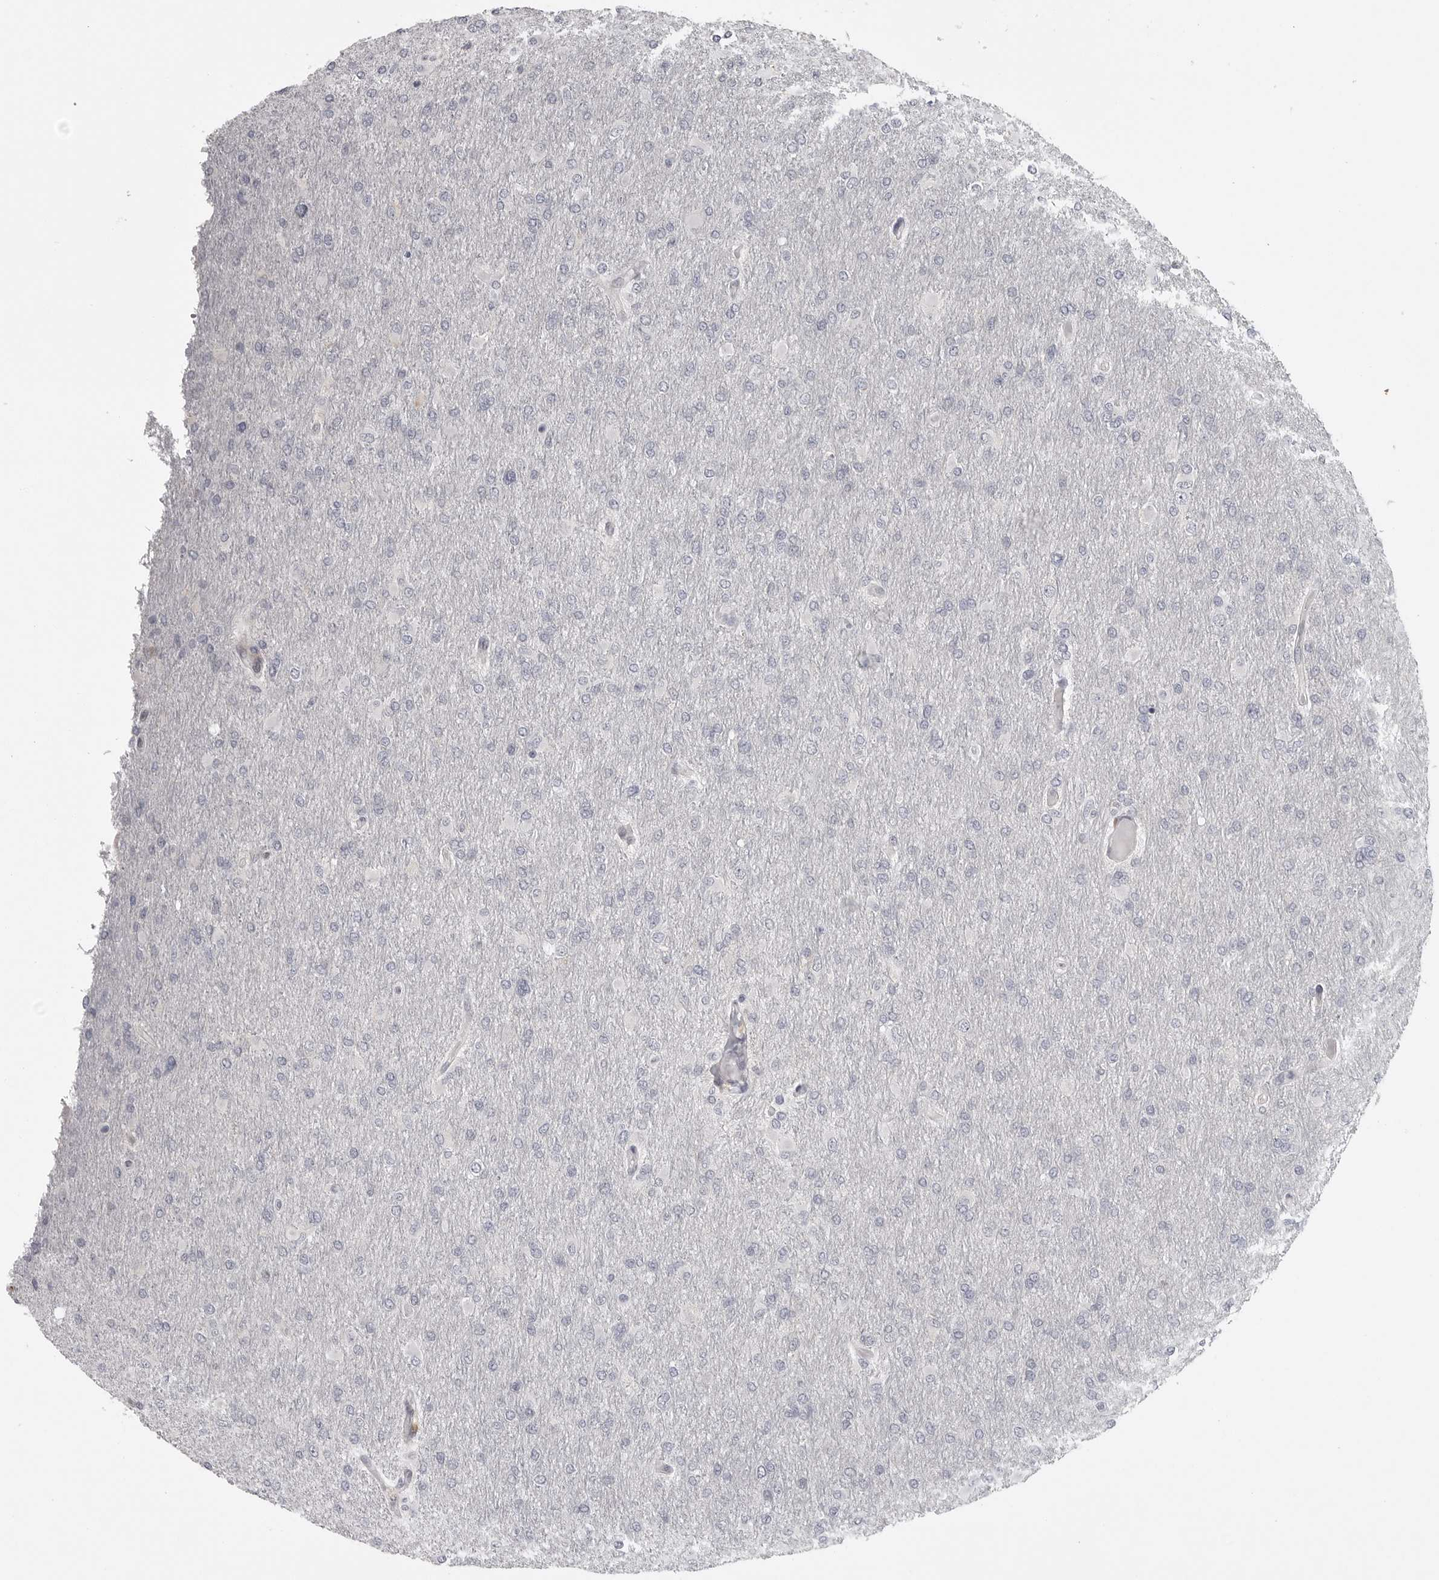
{"staining": {"intensity": "negative", "quantity": "none", "location": "none"}, "tissue": "glioma", "cell_type": "Tumor cells", "image_type": "cancer", "snomed": [{"axis": "morphology", "description": "Glioma, malignant, High grade"}, {"axis": "topography", "description": "Cerebral cortex"}], "caption": "This is an IHC image of human glioma. There is no positivity in tumor cells.", "gene": "POLE2", "patient": {"sex": "female", "age": 36}}